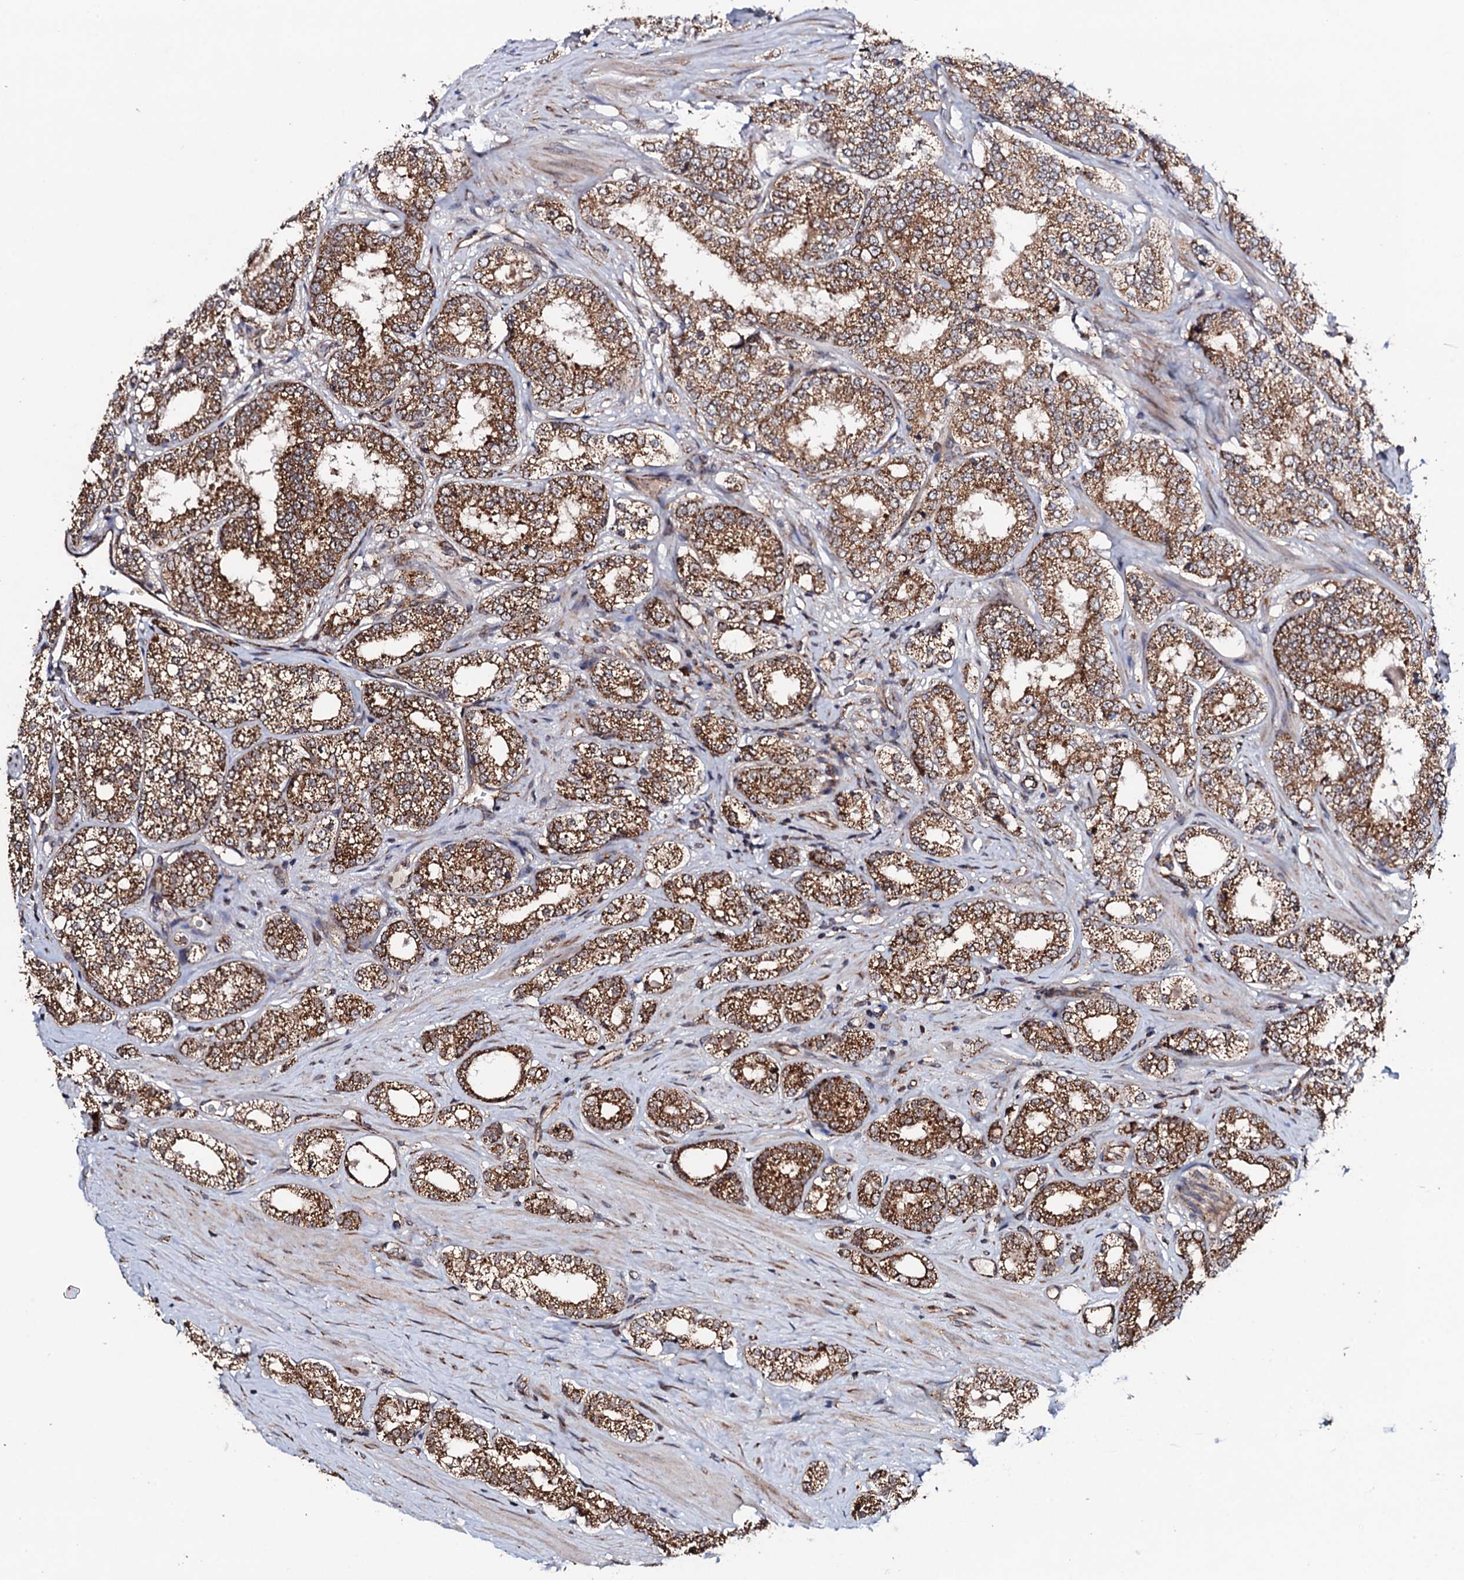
{"staining": {"intensity": "moderate", "quantity": ">75%", "location": "cytoplasmic/membranous"}, "tissue": "prostate cancer", "cell_type": "Tumor cells", "image_type": "cancer", "snomed": [{"axis": "morphology", "description": "Normal tissue, NOS"}, {"axis": "morphology", "description": "Adenocarcinoma, High grade"}, {"axis": "topography", "description": "Prostate"}], "caption": "The immunohistochemical stain highlights moderate cytoplasmic/membranous staining in tumor cells of prostate adenocarcinoma (high-grade) tissue.", "gene": "MTIF3", "patient": {"sex": "male", "age": 83}}